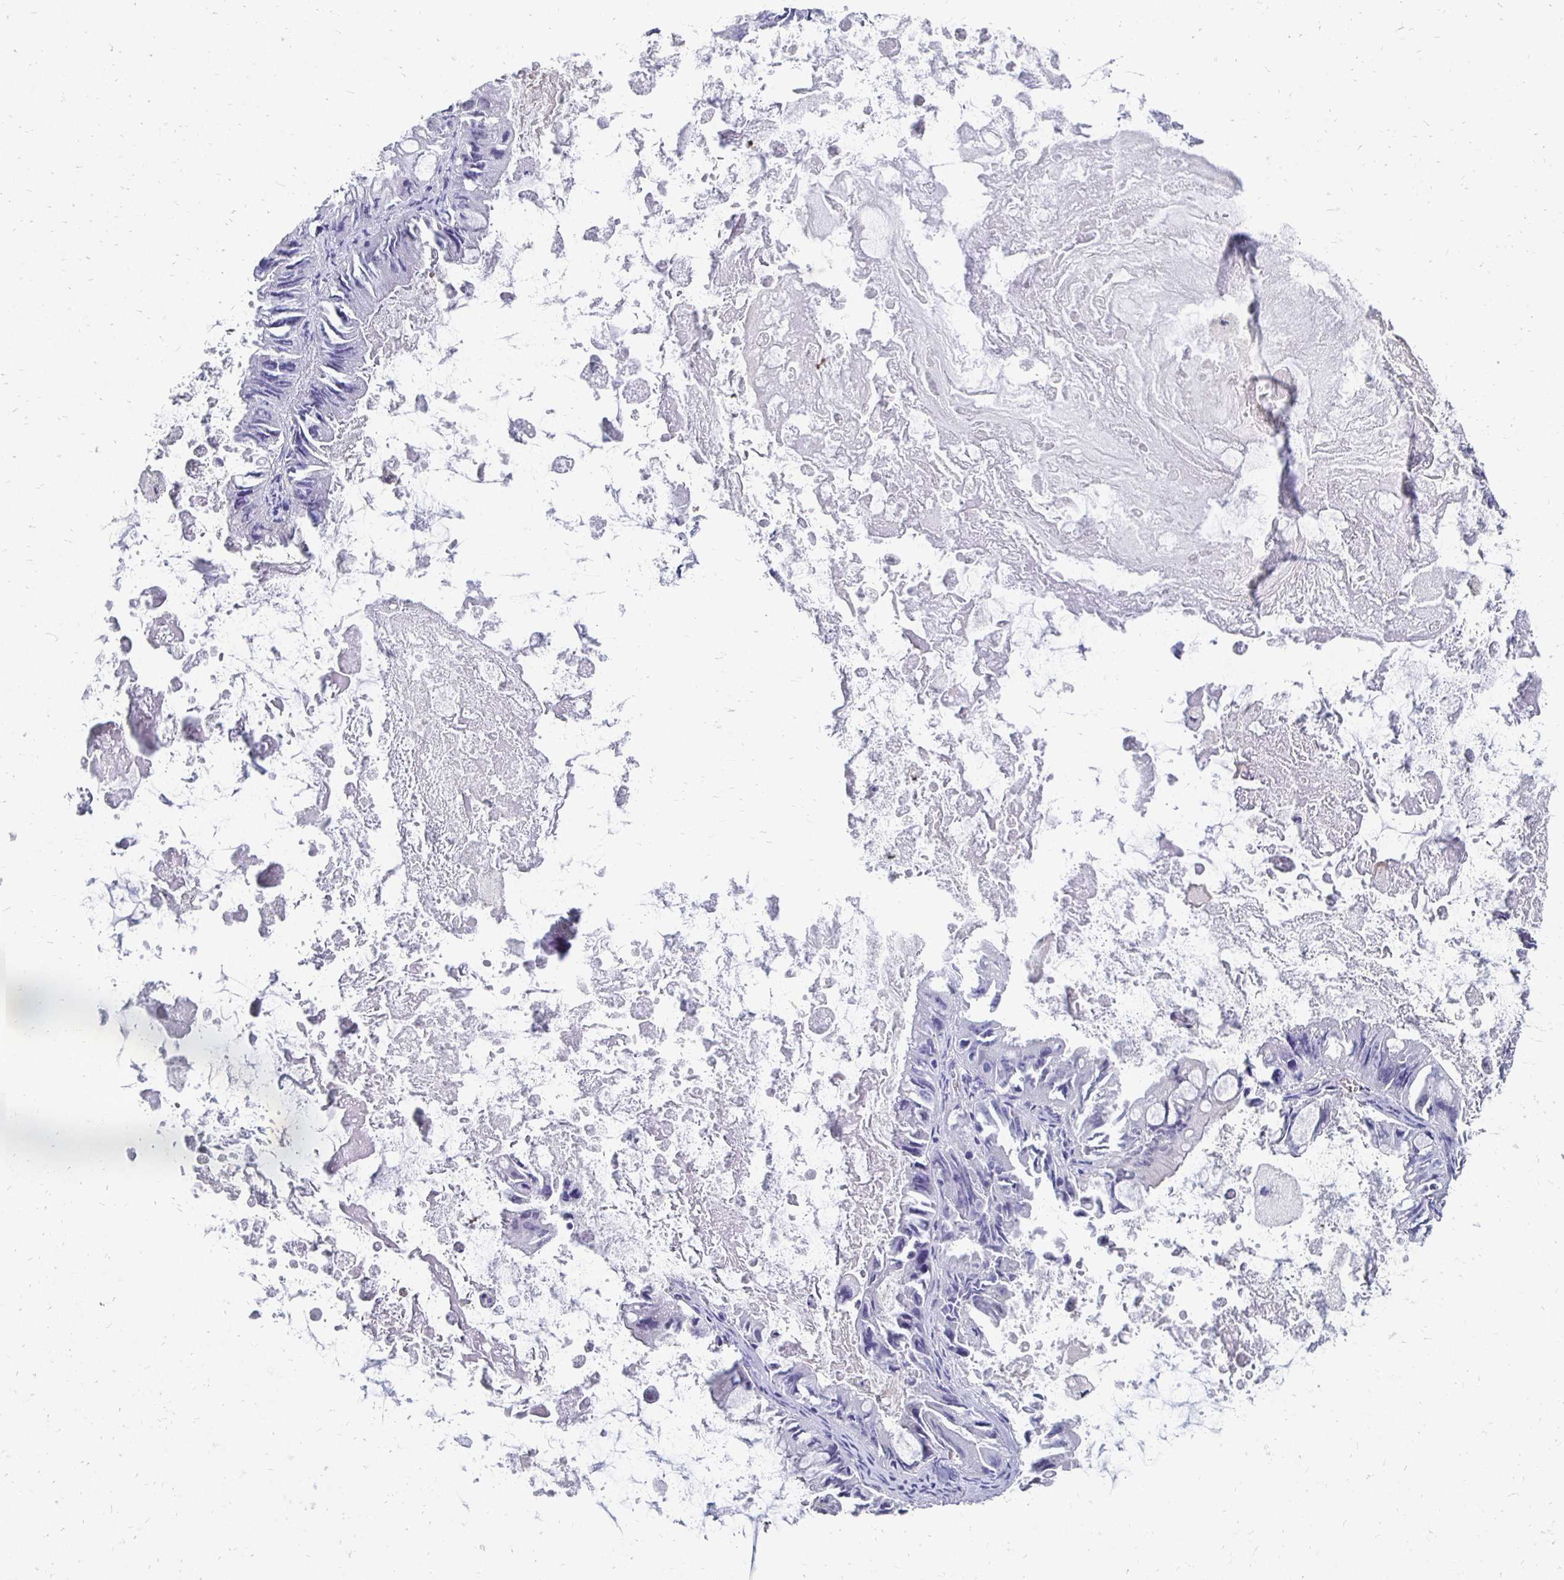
{"staining": {"intensity": "negative", "quantity": "none", "location": "none"}, "tissue": "ovarian cancer", "cell_type": "Tumor cells", "image_type": "cancer", "snomed": [{"axis": "morphology", "description": "Cystadenocarcinoma, mucinous, NOS"}, {"axis": "topography", "description": "Ovary"}], "caption": "This is an immunohistochemistry (IHC) image of human ovarian cancer. There is no staining in tumor cells.", "gene": "SYCP3", "patient": {"sex": "female", "age": 61}}